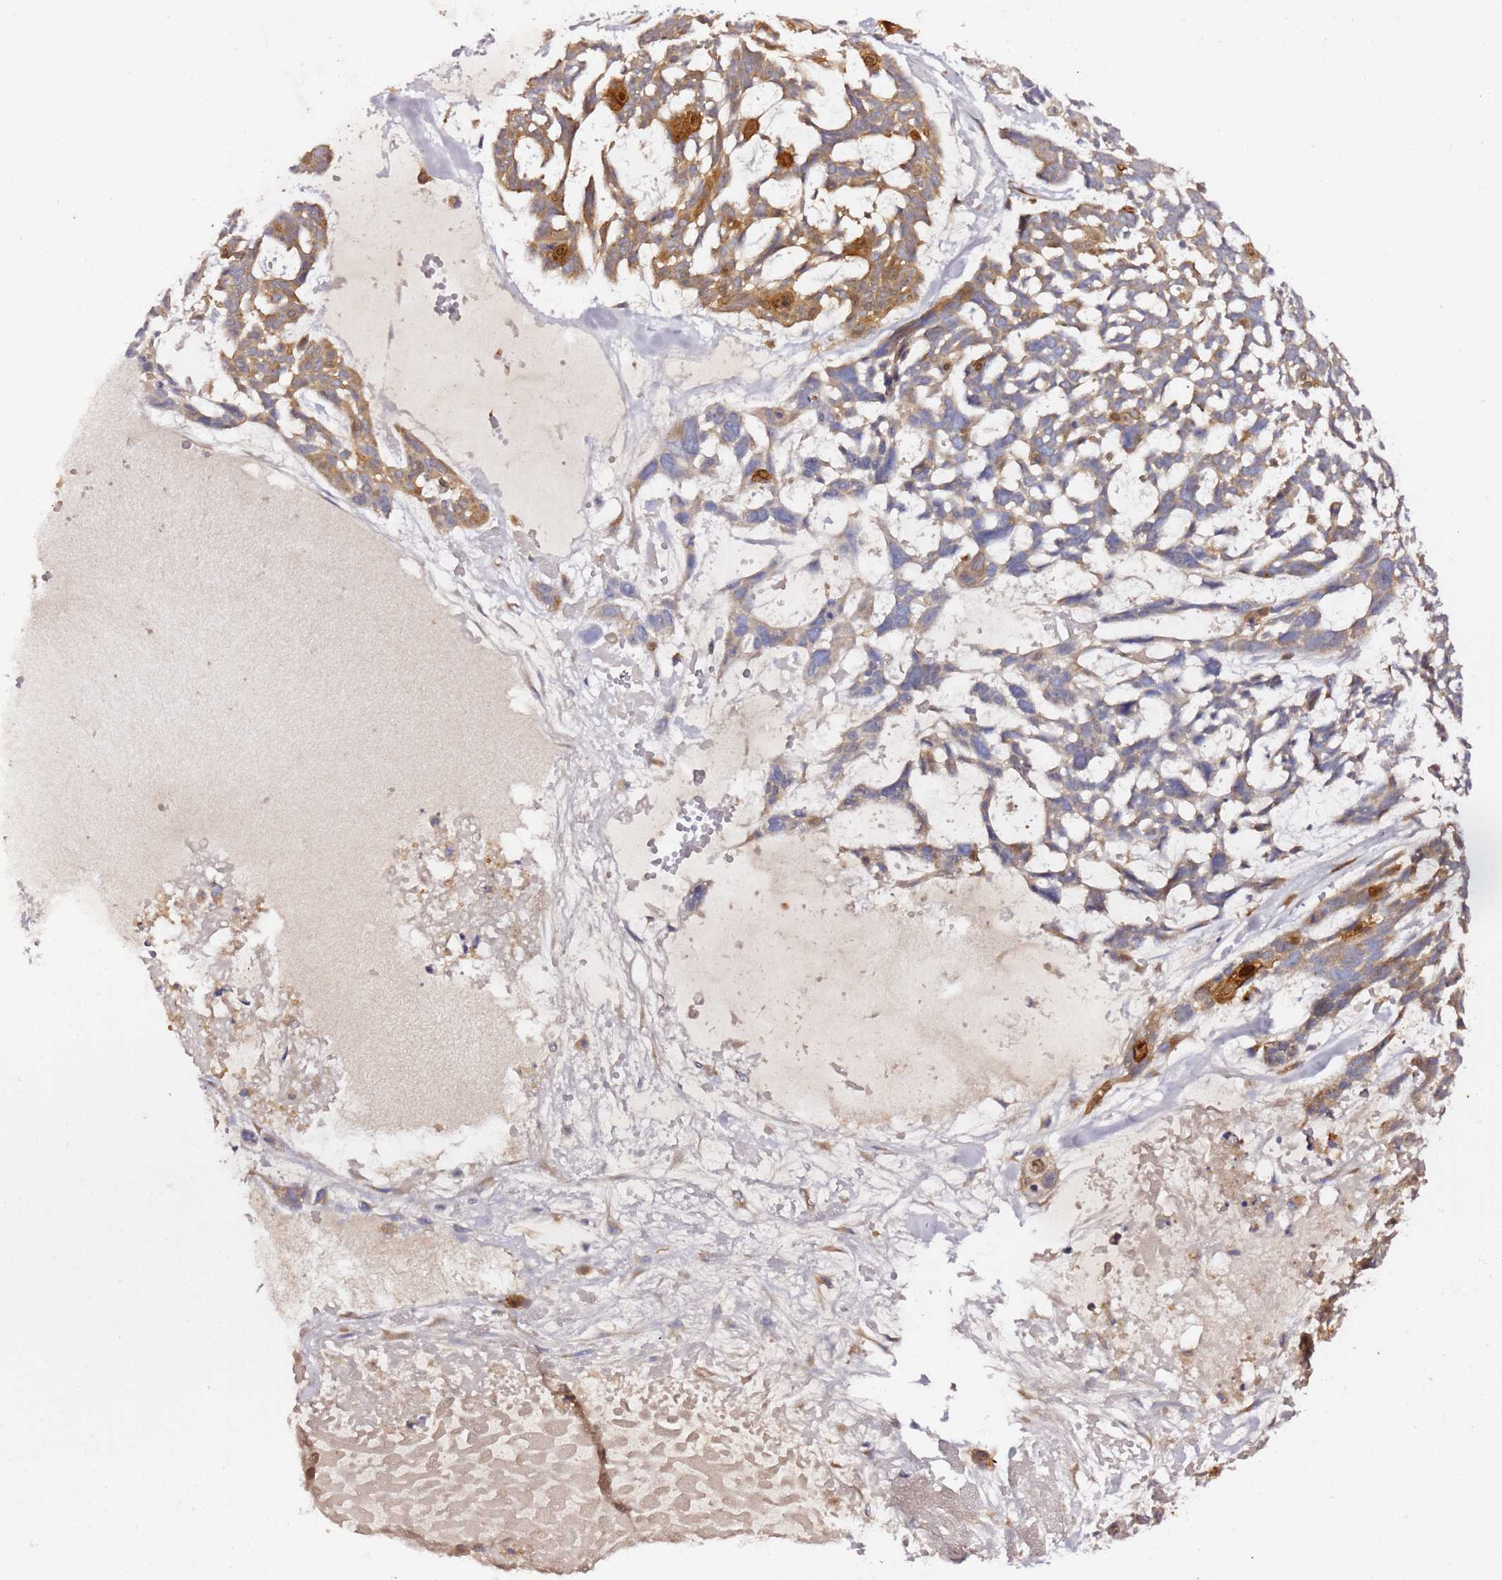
{"staining": {"intensity": "moderate", "quantity": ">75%", "location": "cytoplasmic/membranous,nuclear"}, "tissue": "skin cancer", "cell_type": "Tumor cells", "image_type": "cancer", "snomed": [{"axis": "morphology", "description": "Basal cell carcinoma"}, {"axis": "topography", "description": "Skin"}], "caption": "Human skin cancer stained for a protein (brown) reveals moderate cytoplasmic/membranous and nuclear positive positivity in about >75% of tumor cells.", "gene": "KIF7", "patient": {"sex": "male", "age": 88}}